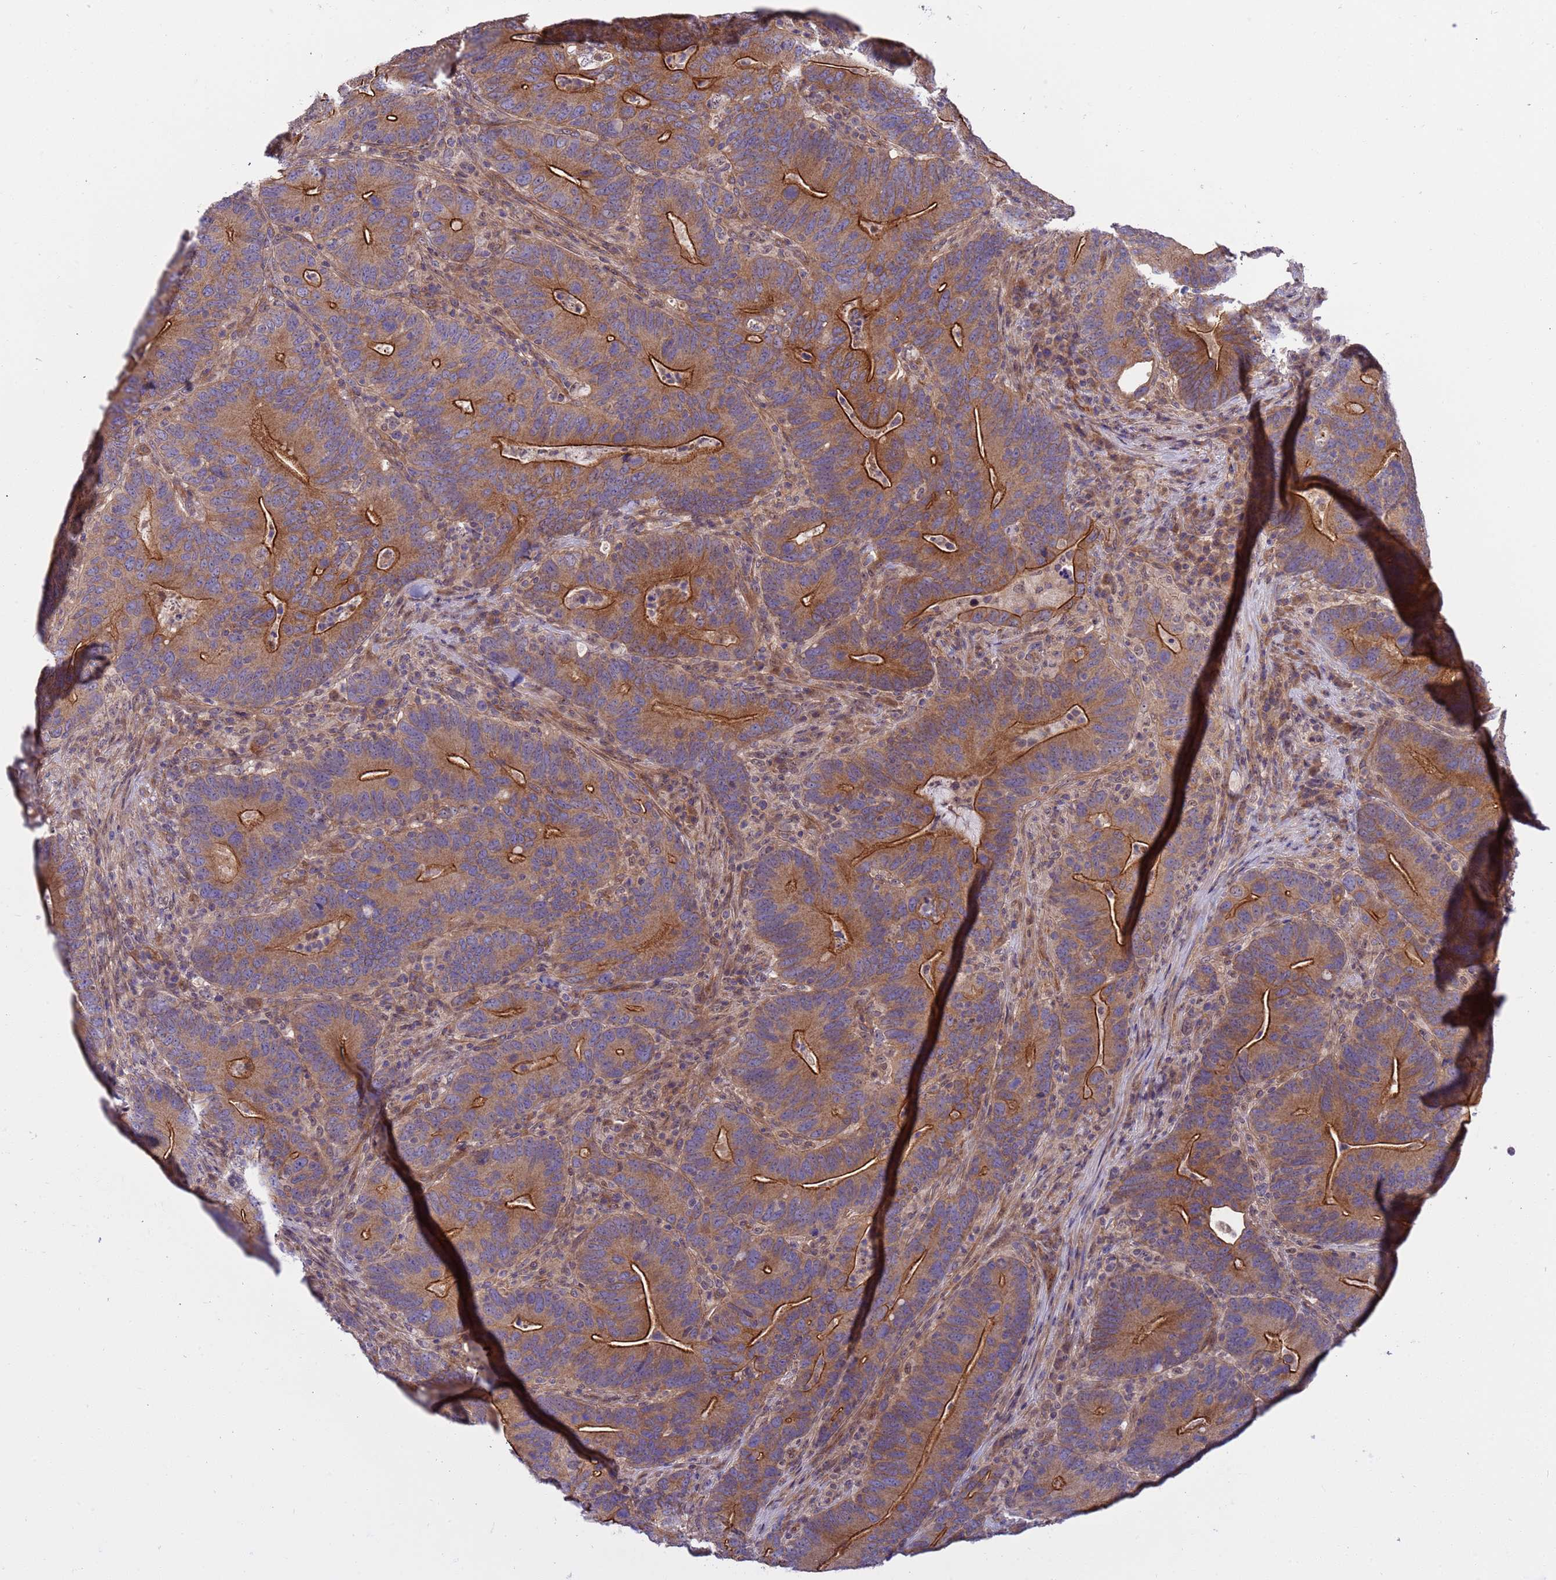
{"staining": {"intensity": "strong", "quantity": ">75%", "location": "cytoplasmic/membranous"}, "tissue": "colorectal cancer", "cell_type": "Tumor cells", "image_type": "cancer", "snomed": [{"axis": "morphology", "description": "Adenocarcinoma, NOS"}, {"axis": "topography", "description": "Colon"}], "caption": "IHC micrograph of human colorectal cancer stained for a protein (brown), which exhibits high levels of strong cytoplasmic/membranous staining in about >75% of tumor cells.", "gene": "SMCO3", "patient": {"sex": "female", "age": 66}}